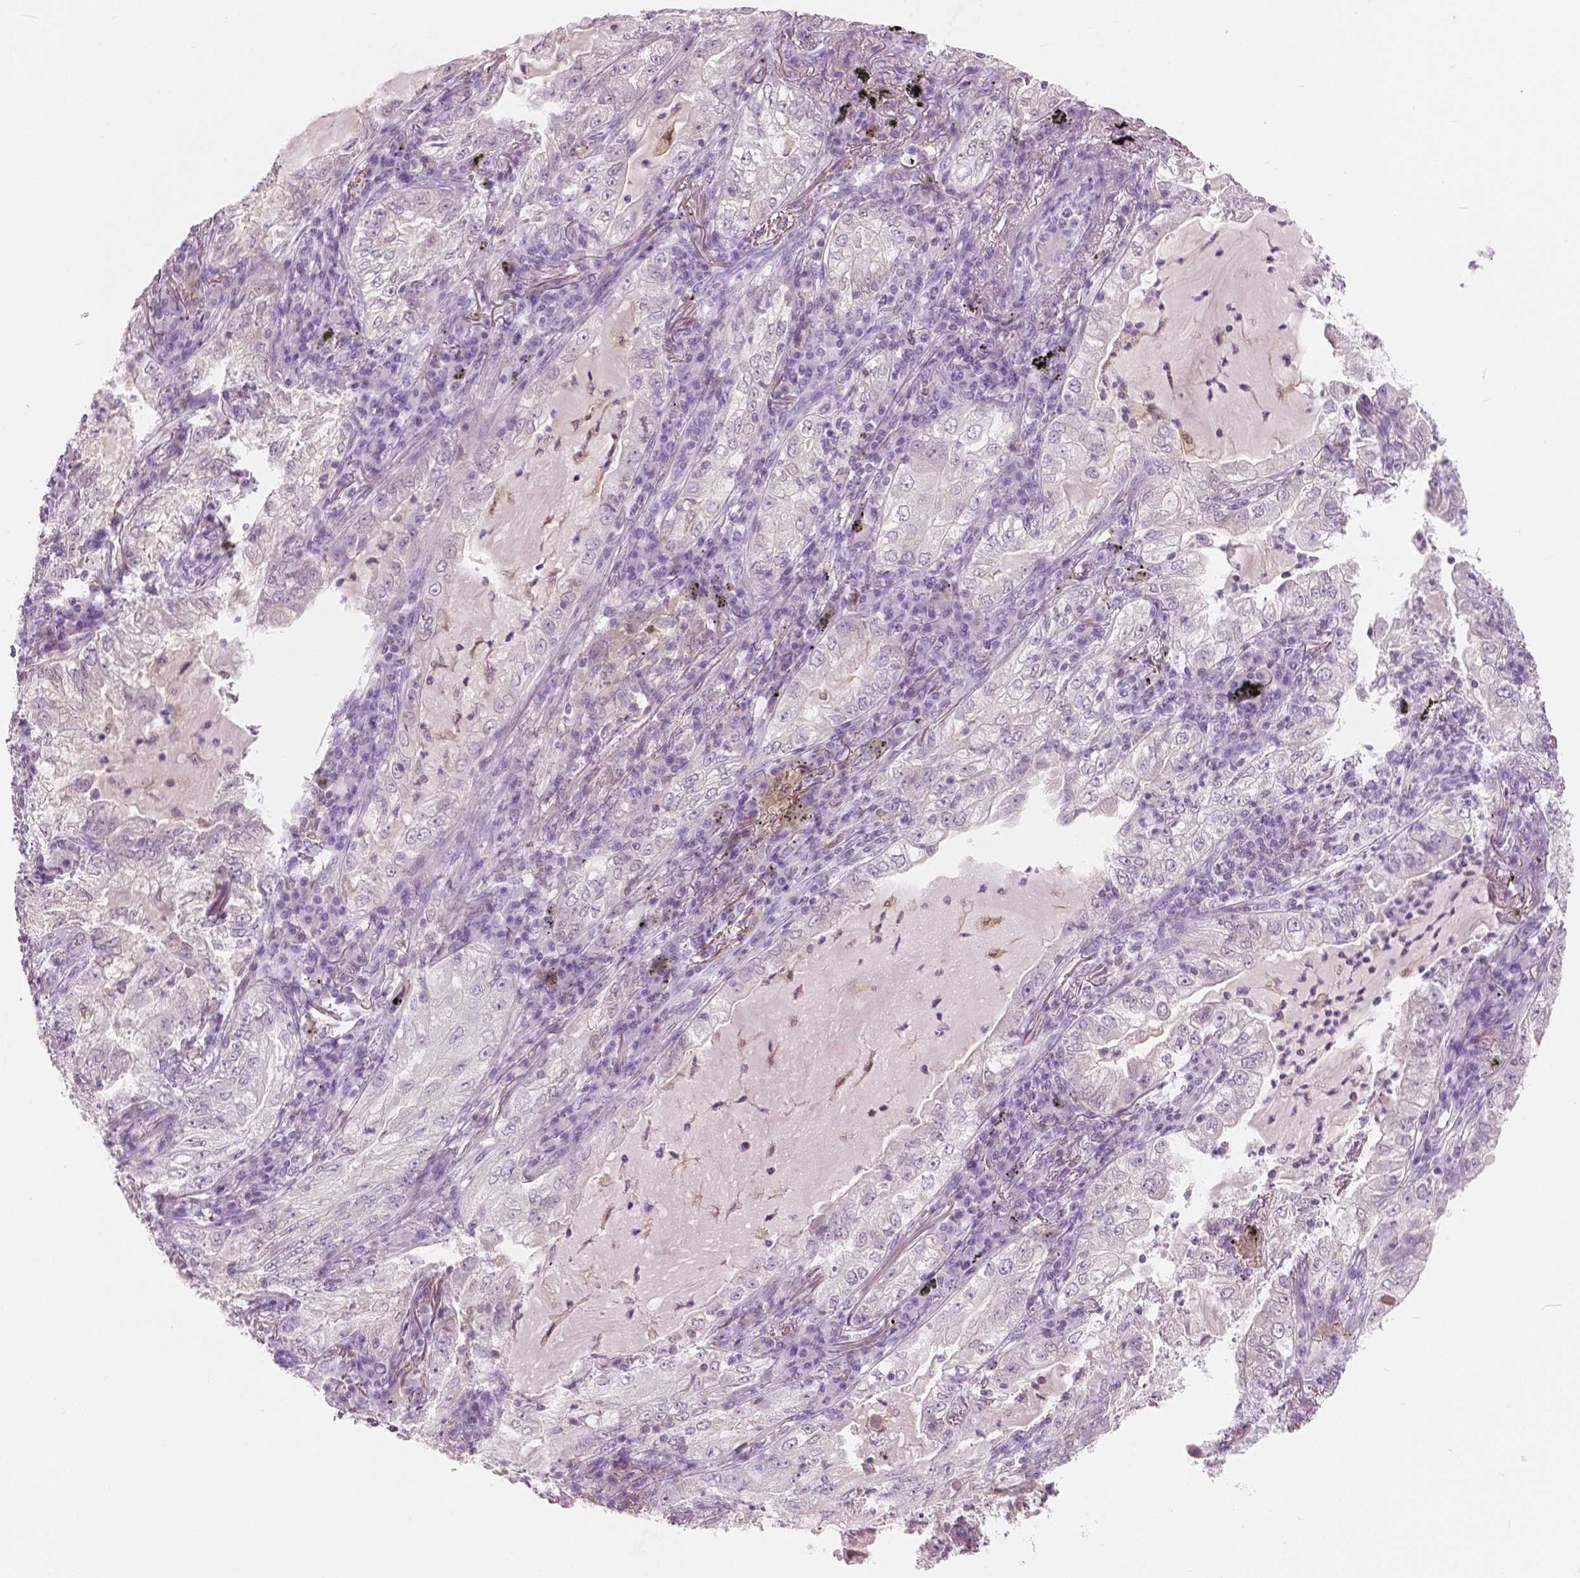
{"staining": {"intensity": "negative", "quantity": "none", "location": "none"}, "tissue": "lung cancer", "cell_type": "Tumor cells", "image_type": "cancer", "snomed": [{"axis": "morphology", "description": "Adenocarcinoma, NOS"}, {"axis": "topography", "description": "Lung"}], "caption": "A photomicrograph of human lung cancer is negative for staining in tumor cells.", "gene": "GALM", "patient": {"sex": "female", "age": 73}}